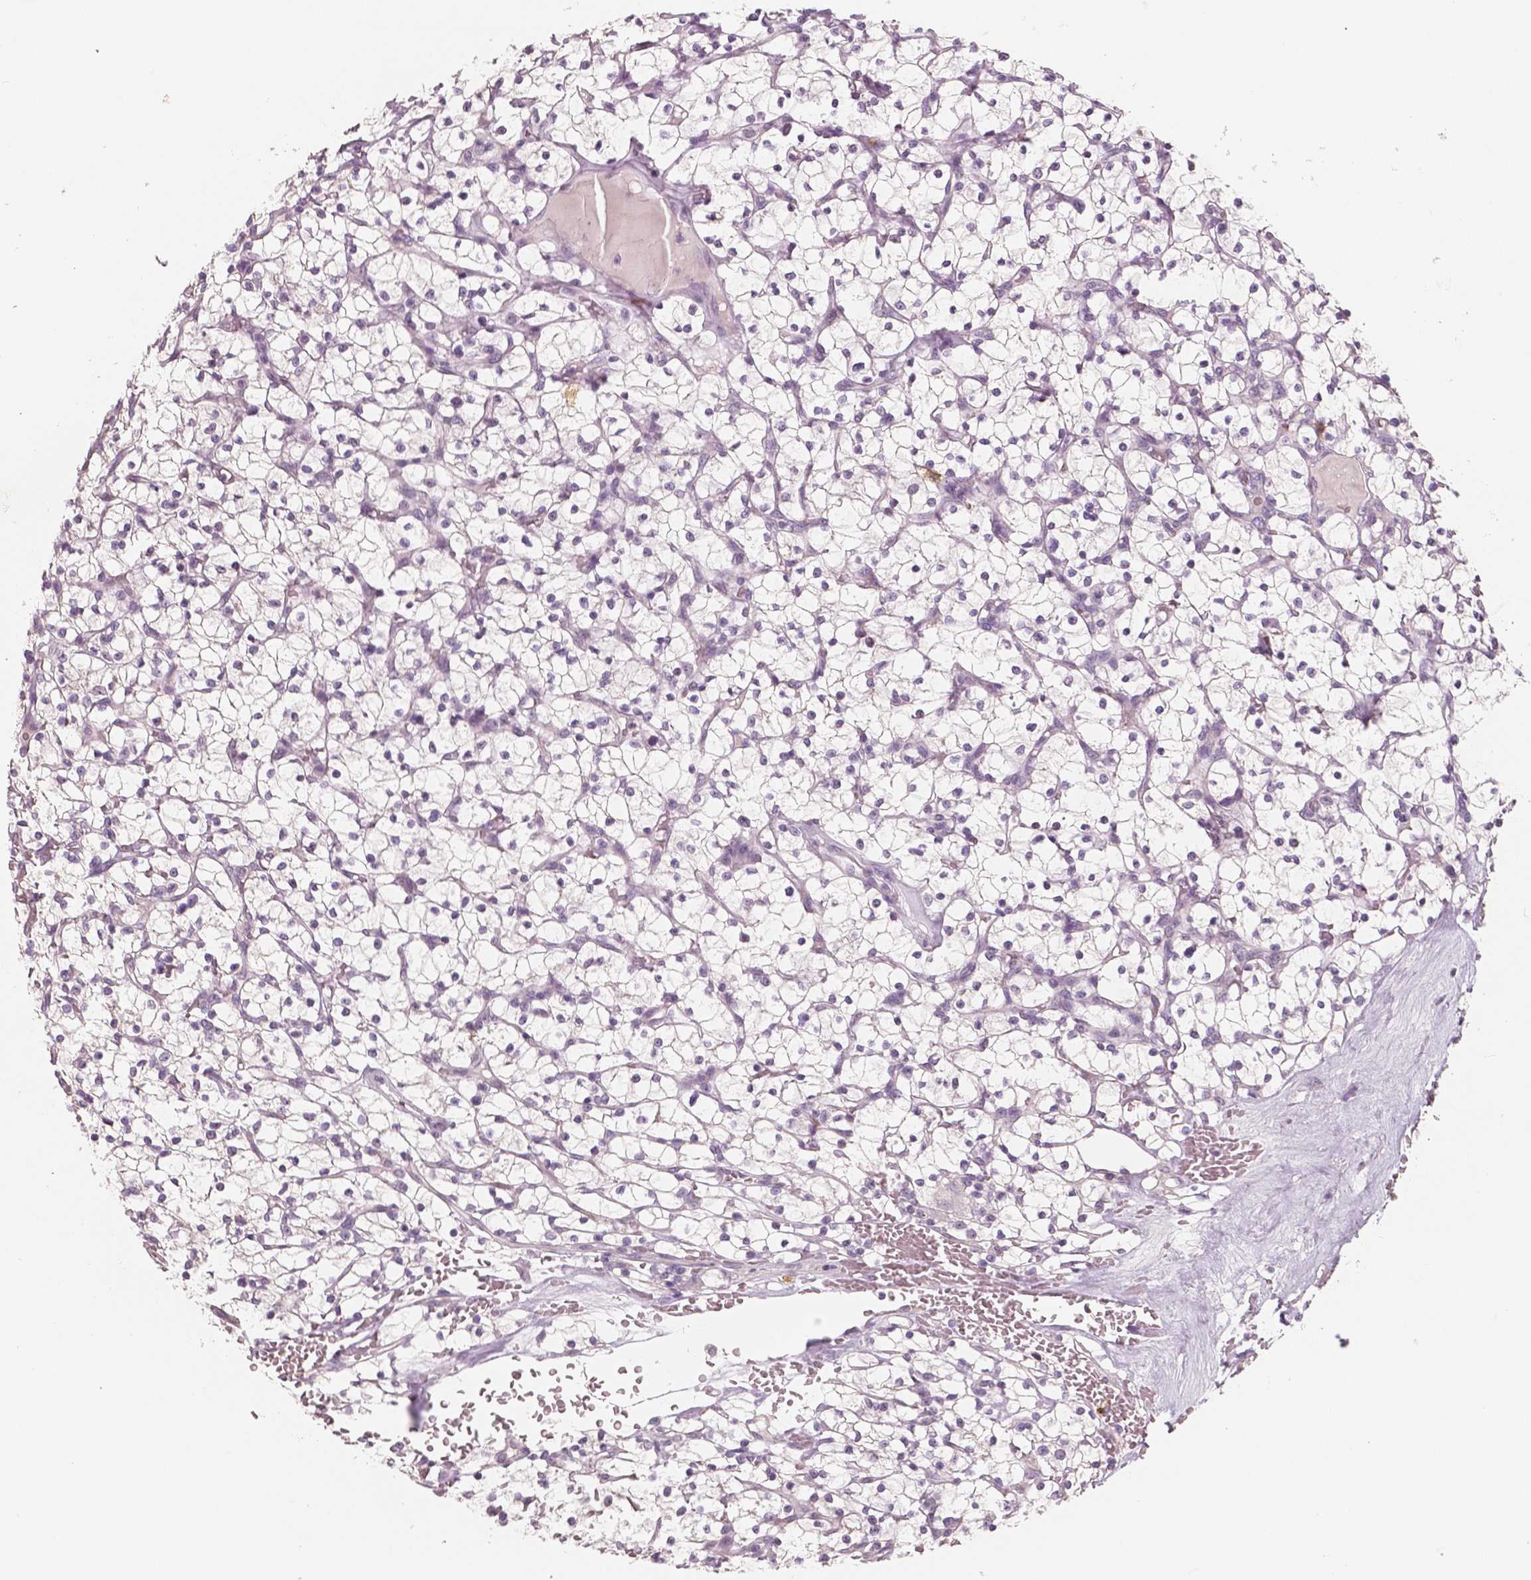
{"staining": {"intensity": "negative", "quantity": "none", "location": "none"}, "tissue": "renal cancer", "cell_type": "Tumor cells", "image_type": "cancer", "snomed": [{"axis": "morphology", "description": "Adenocarcinoma, NOS"}, {"axis": "topography", "description": "Kidney"}], "caption": "Adenocarcinoma (renal) stained for a protein using immunohistochemistry exhibits no positivity tumor cells.", "gene": "KIT", "patient": {"sex": "female", "age": 64}}